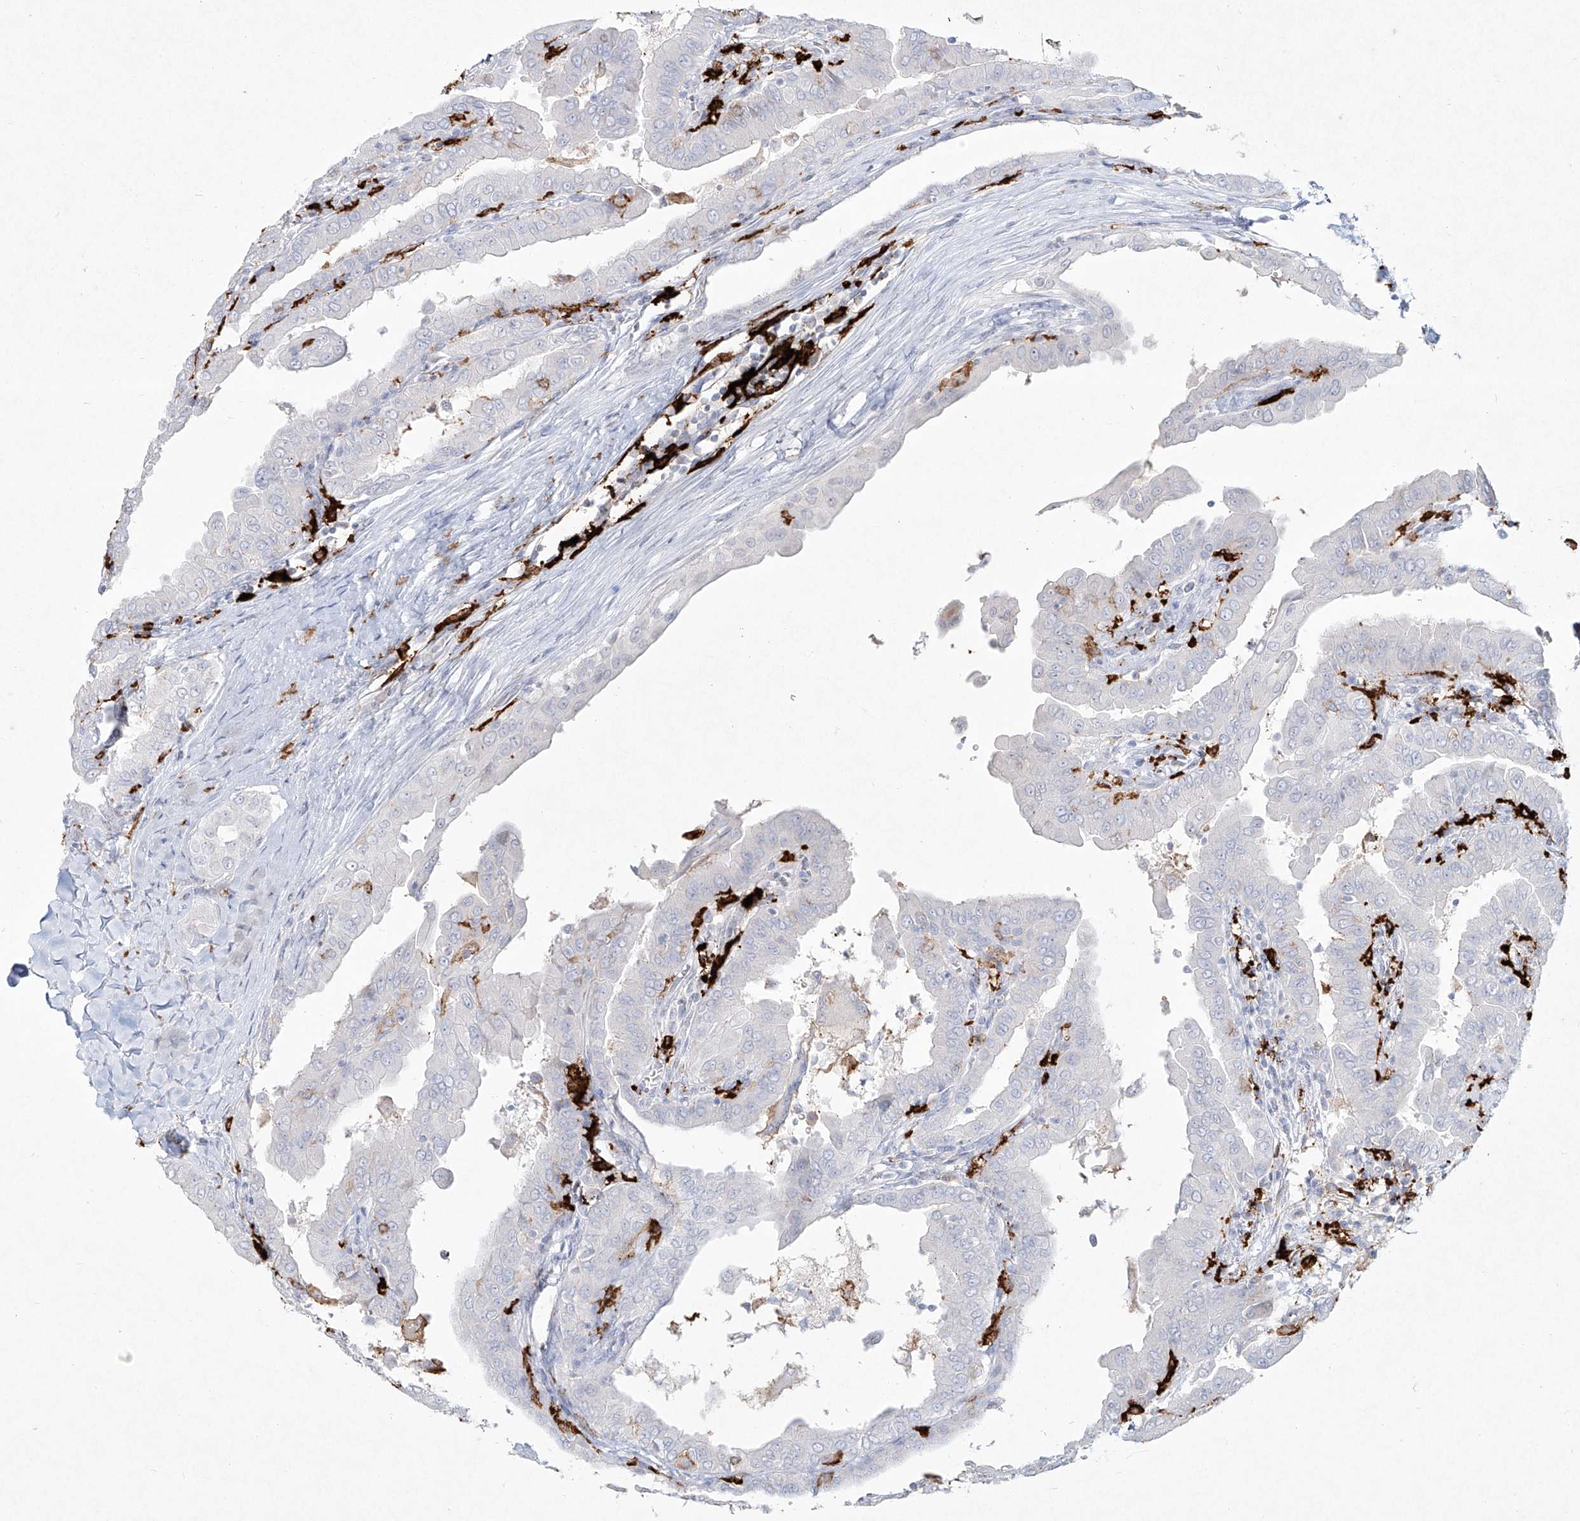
{"staining": {"intensity": "negative", "quantity": "none", "location": "none"}, "tissue": "thyroid cancer", "cell_type": "Tumor cells", "image_type": "cancer", "snomed": [{"axis": "morphology", "description": "Papillary adenocarcinoma, NOS"}, {"axis": "topography", "description": "Thyroid gland"}], "caption": "IHC histopathology image of neoplastic tissue: human papillary adenocarcinoma (thyroid) stained with DAB (3,3'-diaminobenzidine) demonstrates no significant protein staining in tumor cells.", "gene": "CD209", "patient": {"sex": "male", "age": 33}}